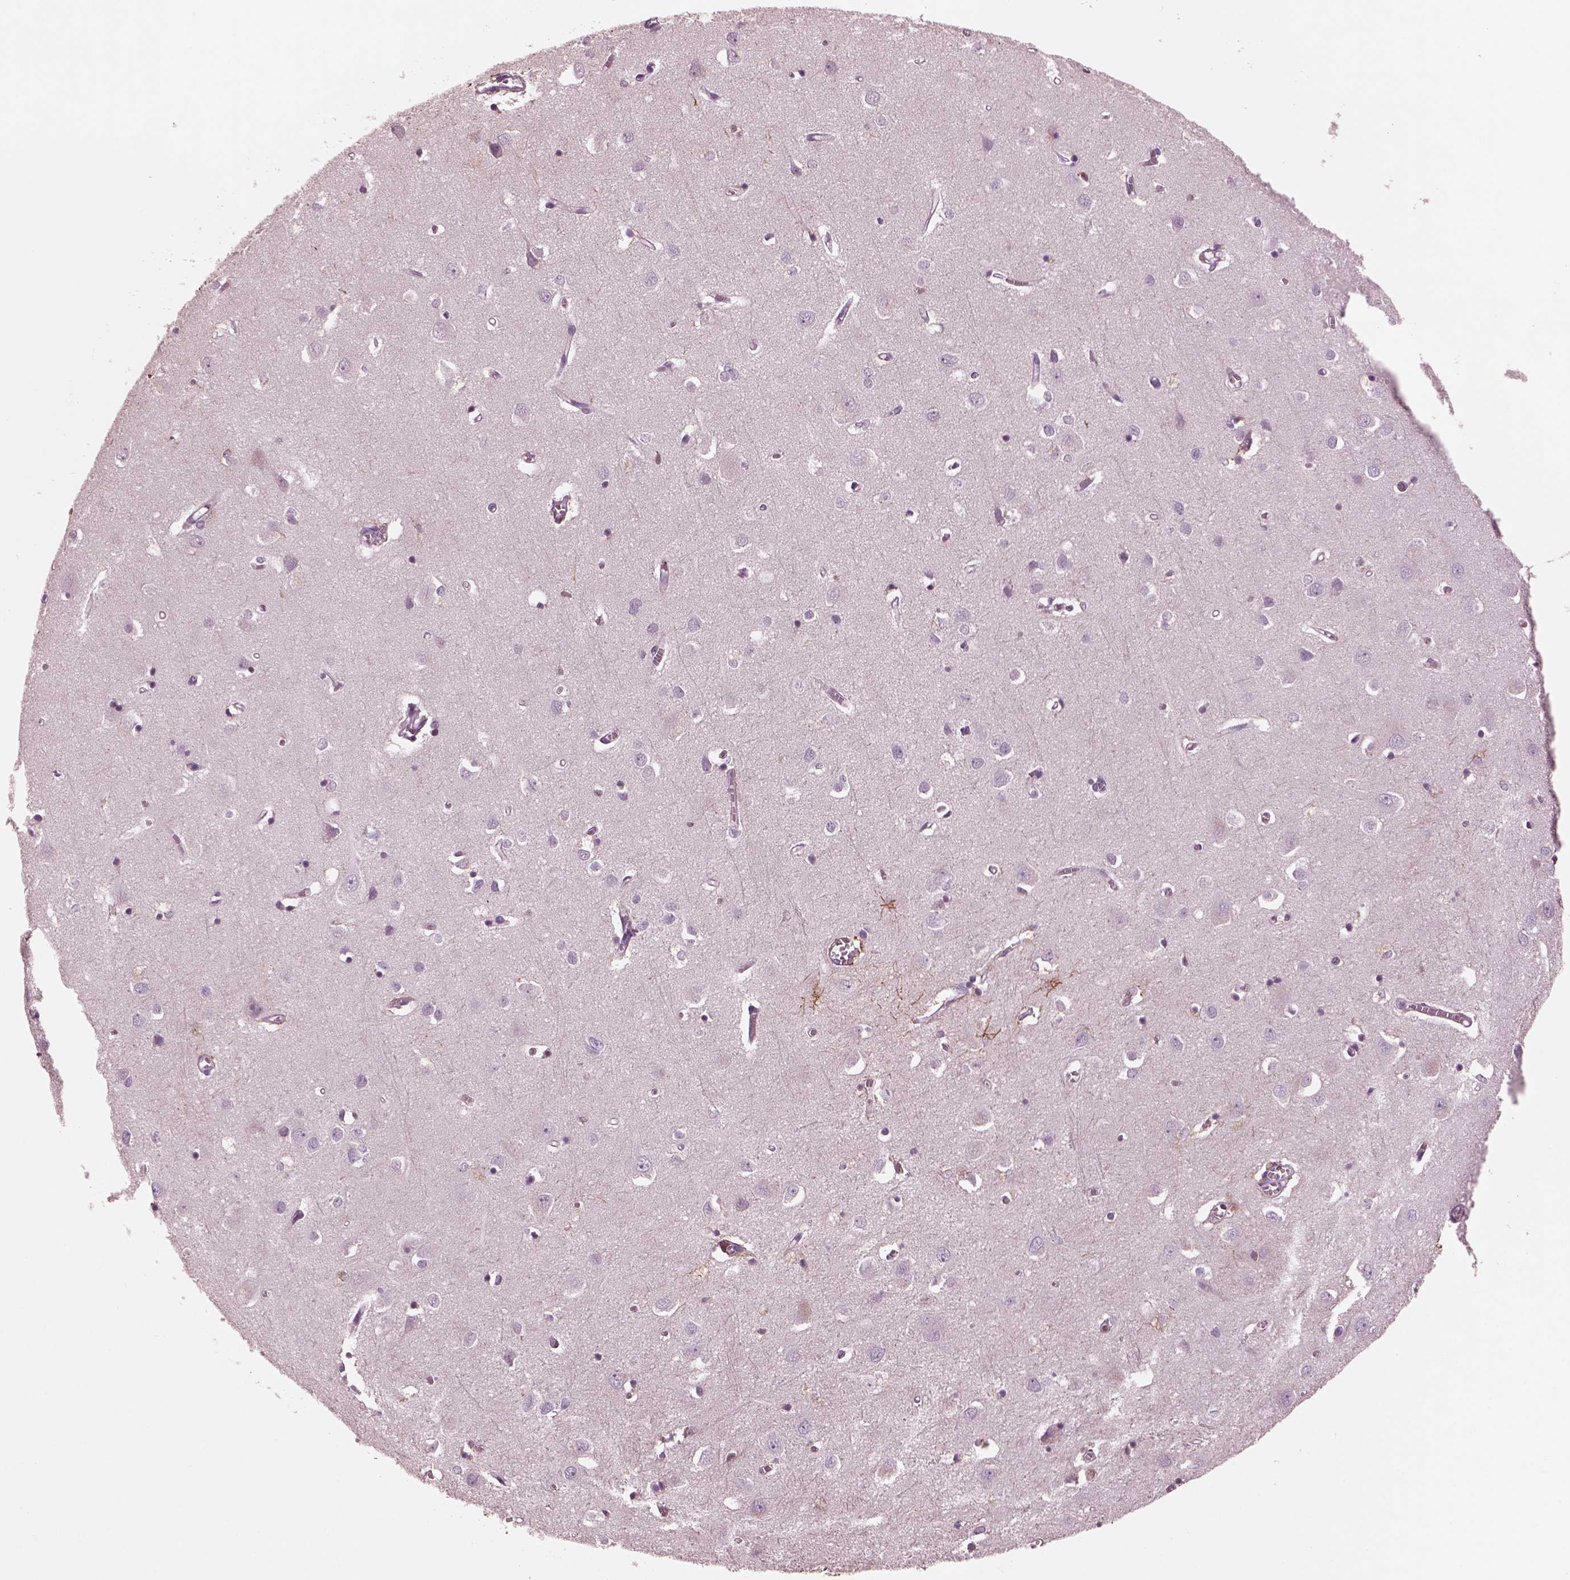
{"staining": {"intensity": "negative", "quantity": "none", "location": "none"}, "tissue": "cerebral cortex", "cell_type": "Endothelial cells", "image_type": "normal", "snomed": [{"axis": "morphology", "description": "Normal tissue, NOS"}, {"axis": "topography", "description": "Cerebral cortex"}], "caption": "IHC micrograph of normal cerebral cortex: cerebral cortex stained with DAB (3,3'-diaminobenzidine) demonstrates no significant protein positivity in endothelial cells.", "gene": "SHTN1", "patient": {"sex": "male", "age": 70}}